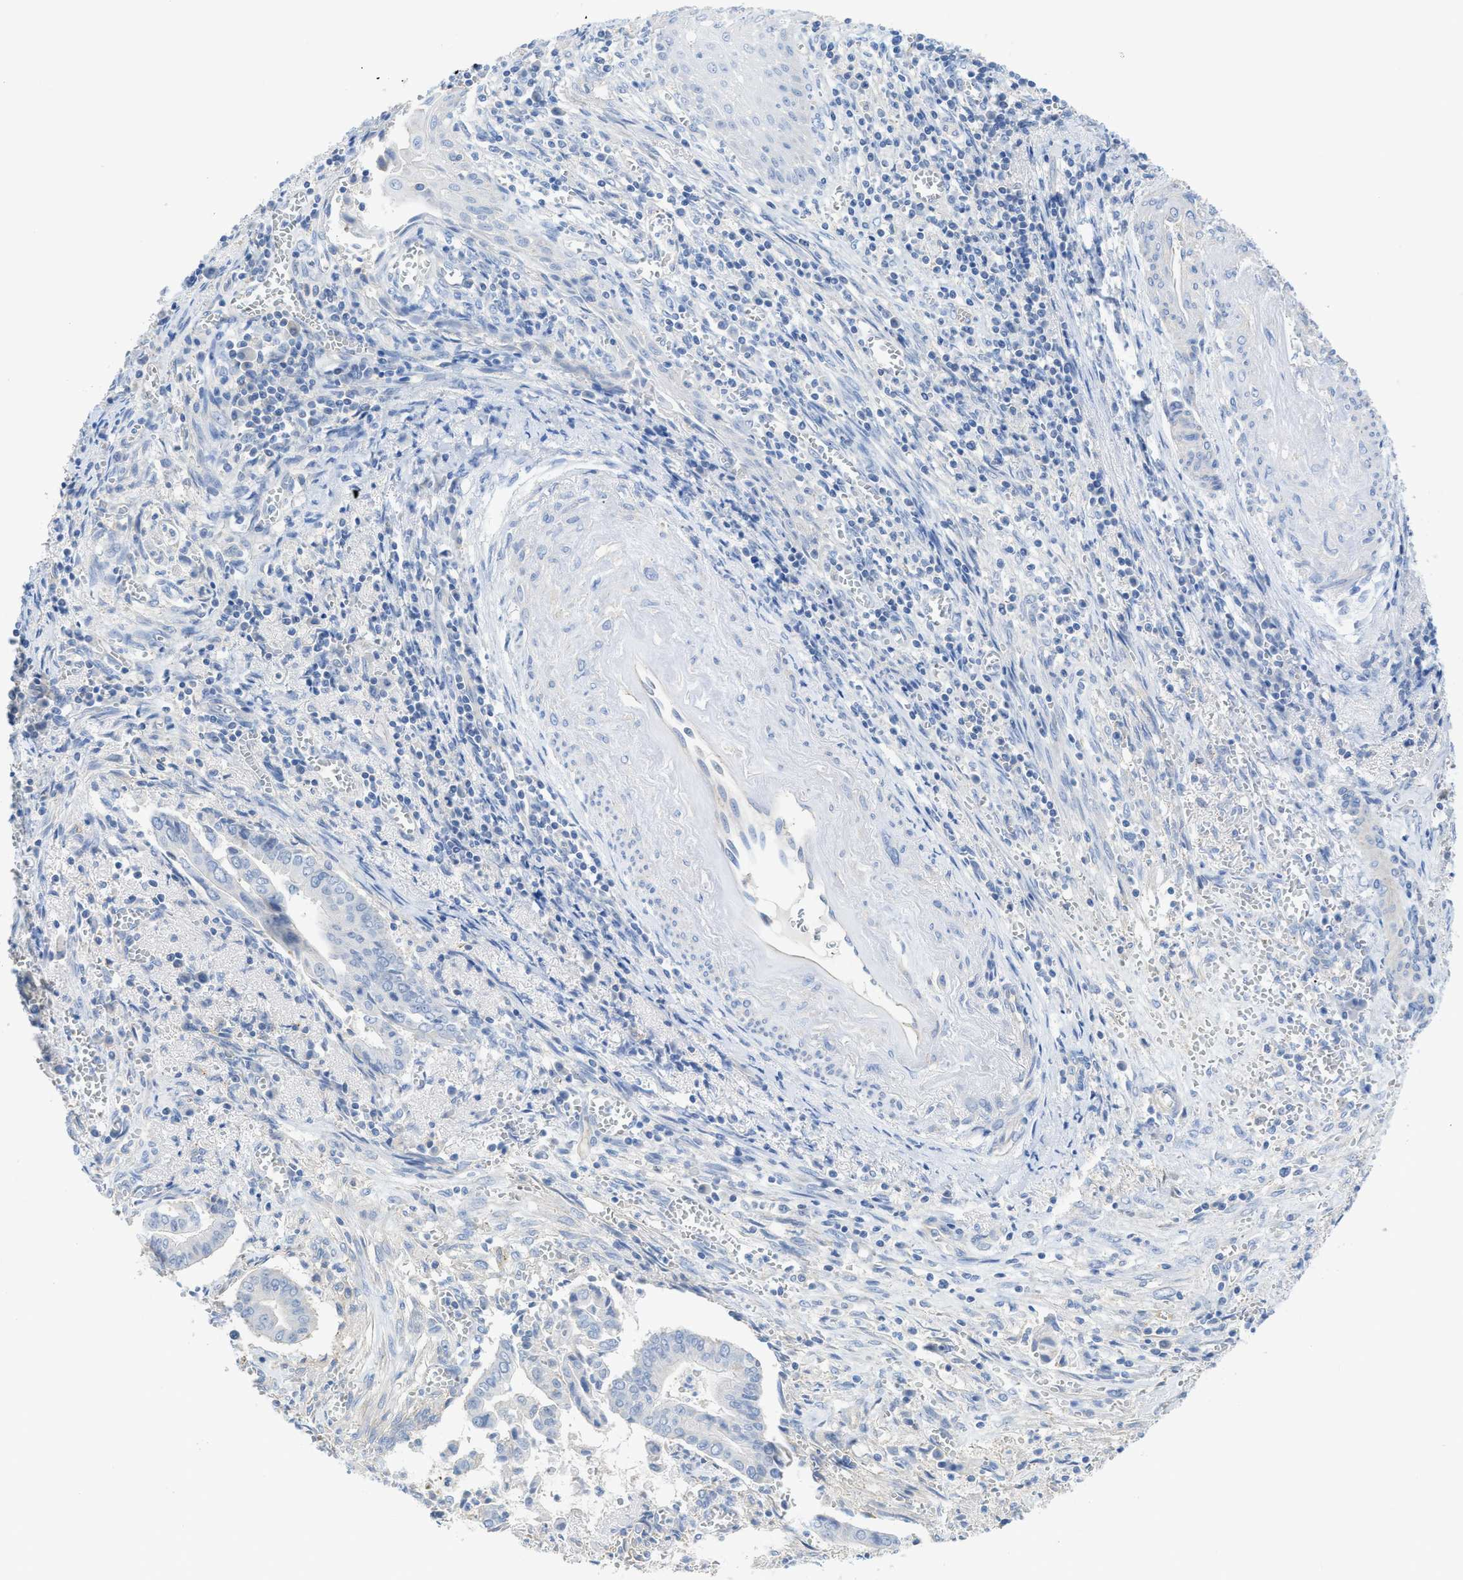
{"staining": {"intensity": "negative", "quantity": "none", "location": "none"}, "tissue": "cervical cancer", "cell_type": "Tumor cells", "image_type": "cancer", "snomed": [{"axis": "morphology", "description": "Adenocarcinoma, NOS"}, {"axis": "topography", "description": "Cervix"}], "caption": "Immunohistochemical staining of adenocarcinoma (cervical) displays no significant expression in tumor cells.", "gene": "MYL3", "patient": {"sex": "female", "age": 44}}